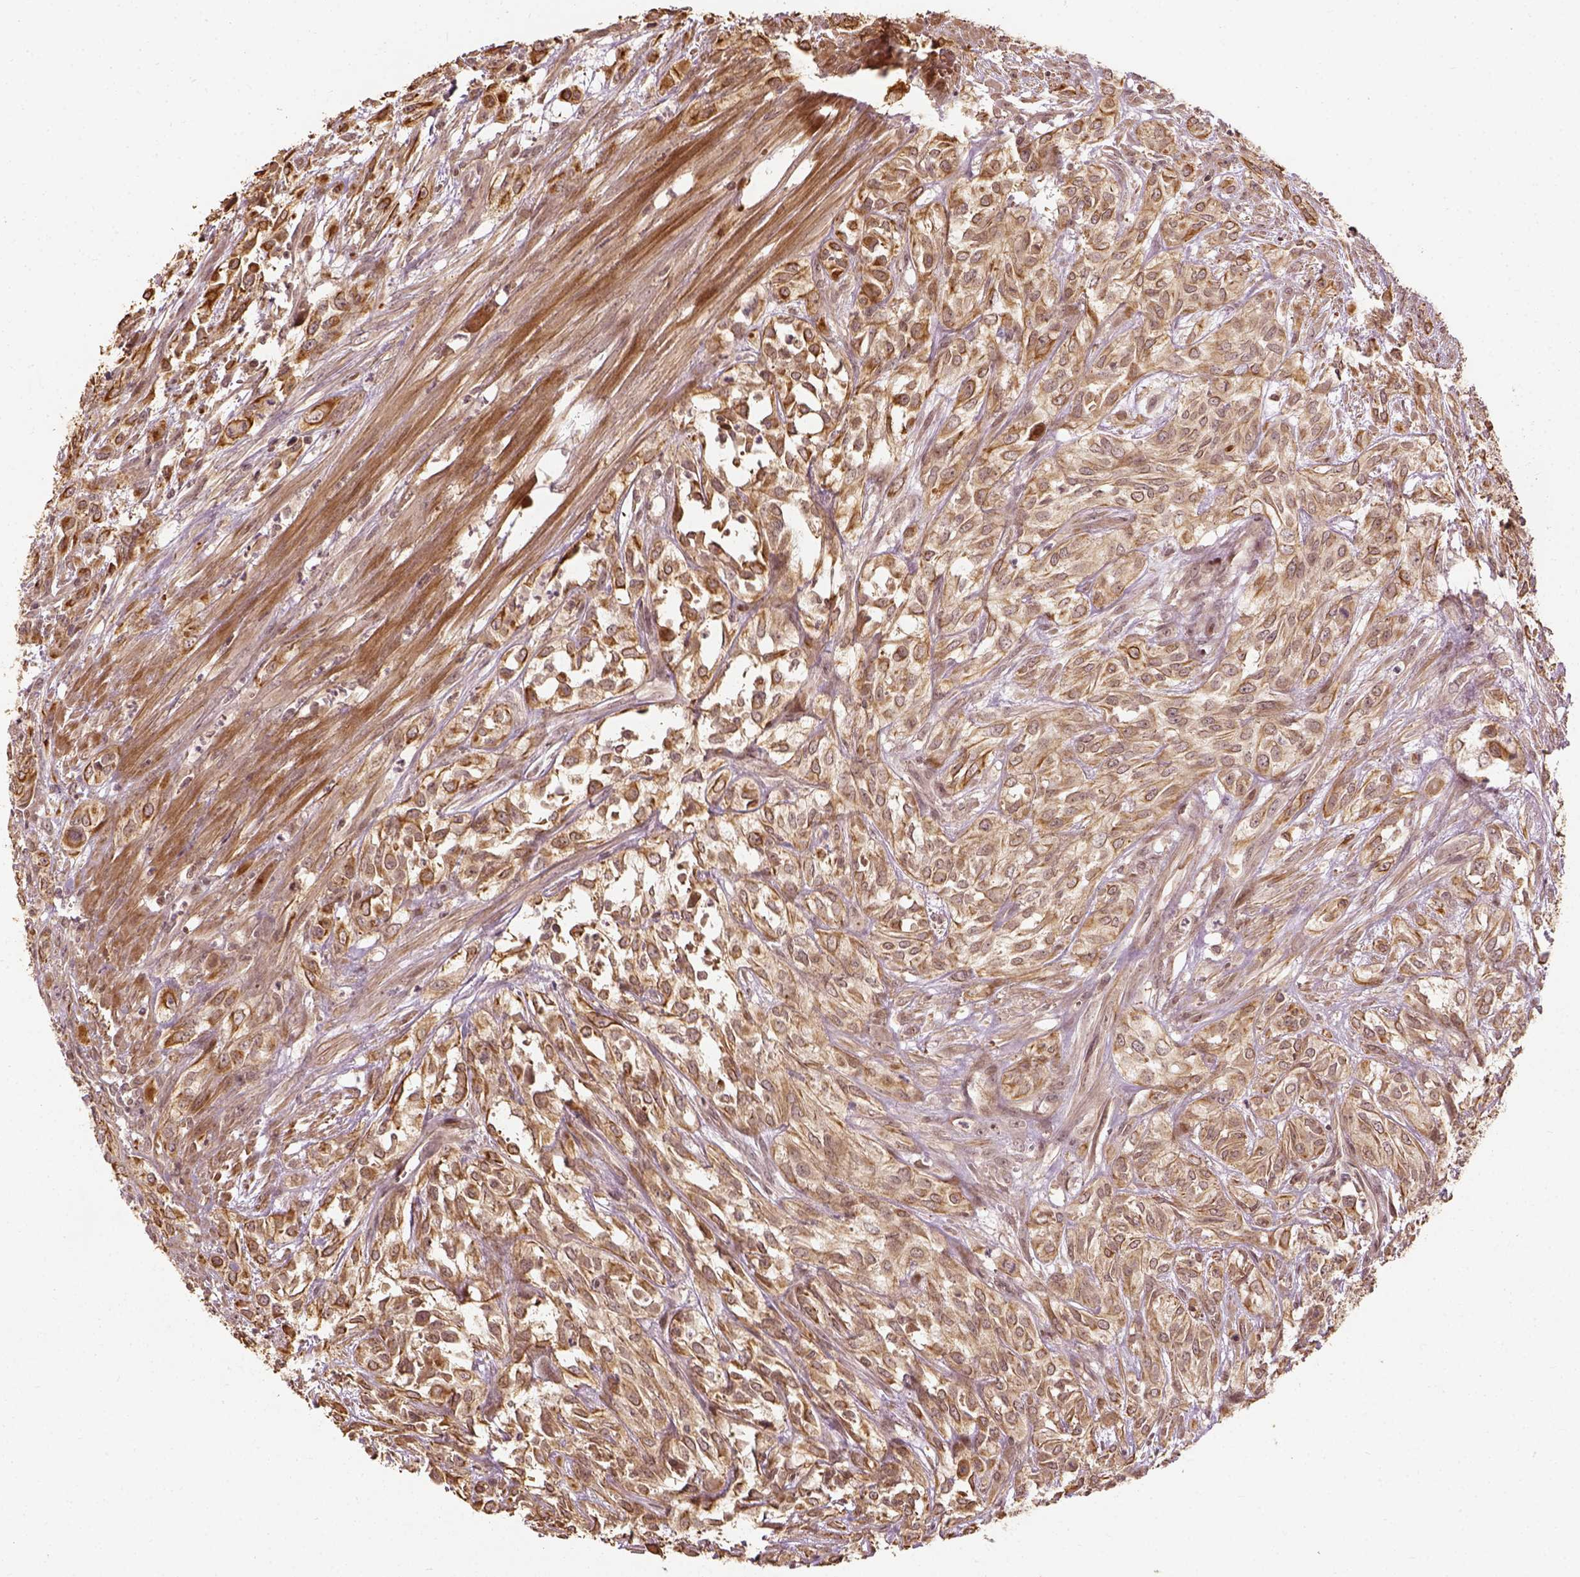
{"staining": {"intensity": "moderate", "quantity": ">75%", "location": "cytoplasmic/membranous"}, "tissue": "urothelial cancer", "cell_type": "Tumor cells", "image_type": "cancer", "snomed": [{"axis": "morphology", "description": "Urothelial carcinoma, High grade"}, {"axis": "topography", "description": "Urinary bladder"}], "caption": "Urothelial carcinoma (high-grade) was stained to show a protein in brown. There is medium levels of moderate cytoplasmic/membranous expression in approximately >75% of tumor cells.", "gene": "VEGFA", "patient": {"sex": "male", "age": 67}}